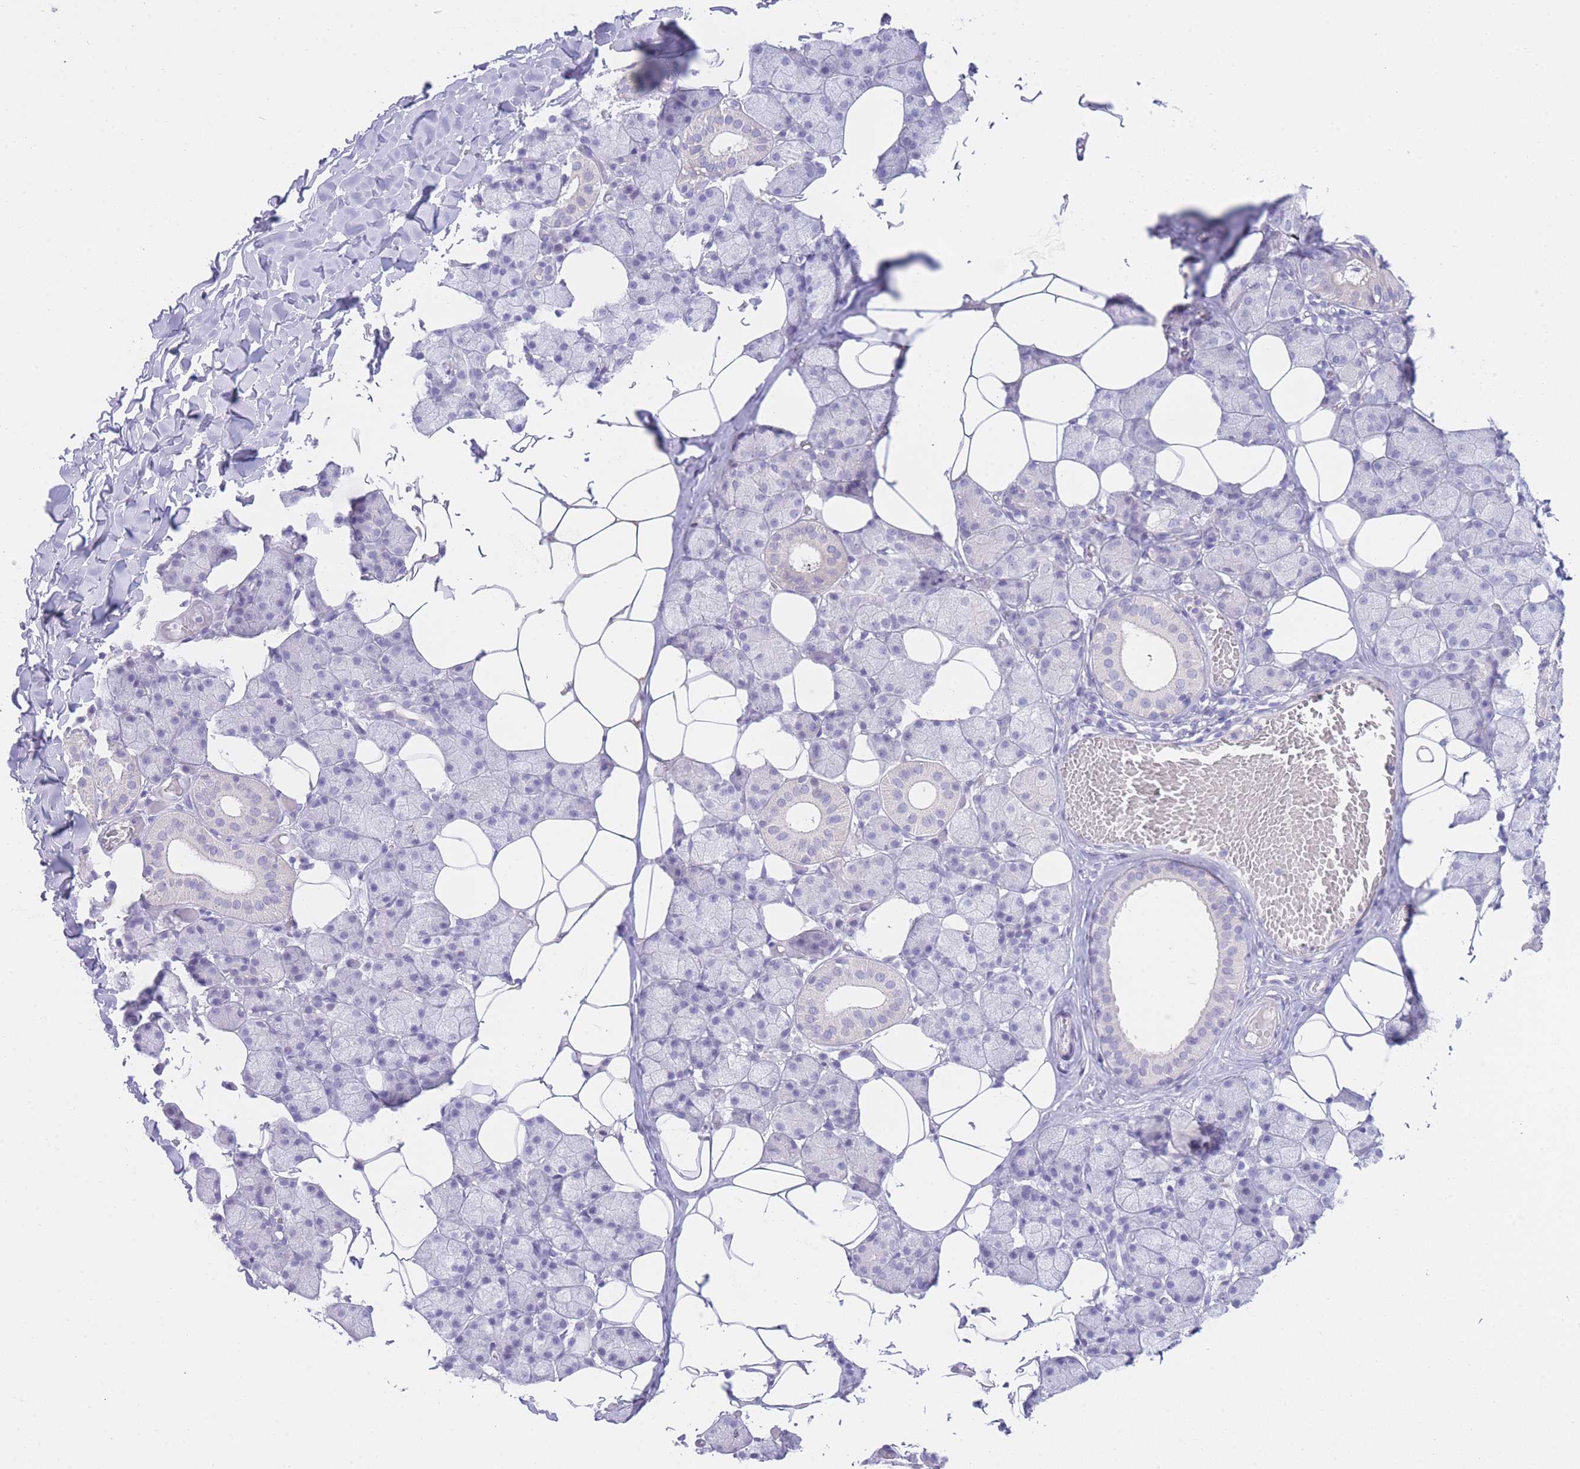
{"staining": {"intensity": "negative", "quantity": "none", "location": "none"}, "tissue": "salivary gland", "cell_type": "Glandular cells", "image_type": "normal", "snomed": [{"axis": "morphology", "description": "Normal tissue, NOS"}, {"axis": "topography", "description": "Salivary gland"}], "caption": "Glandular cells show no significant positivity in unremarkable salivary gland. Nuclei are stained in blue.", "gene": "ZNF212", "patient": {"sex": "female", "age": 33}}